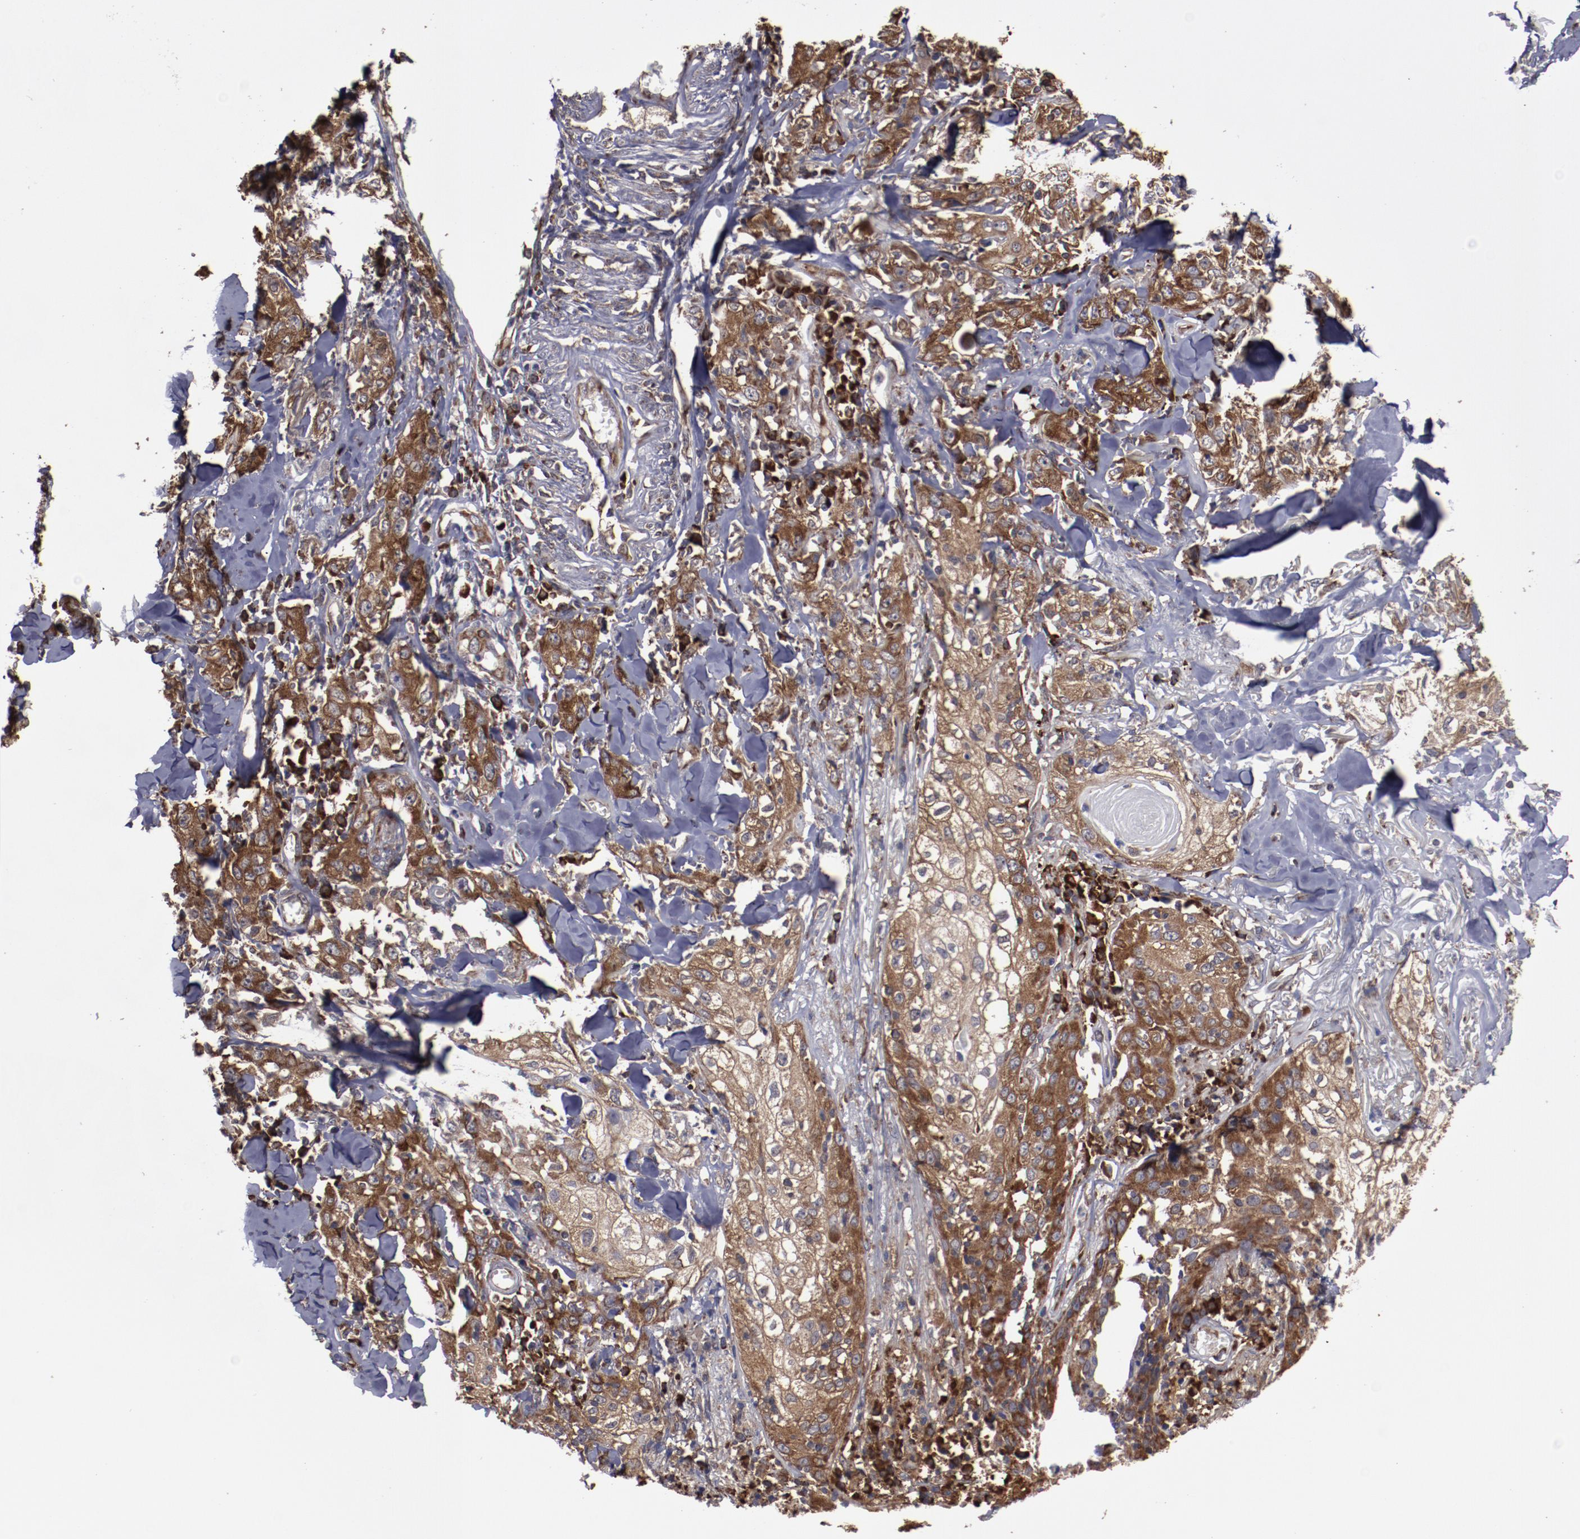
{"staining": {"intensity": "strong", "quantity": ">75%", "location": "cytoplasmic/membranous"}, "tissue": "skin cancer", "cell_type": "Tumor cells", "image_type": "cancer", "snomed": [{"axis": "morphology", "description": "Squamous cell carcinoma, NOS"}, {"axis": "topography", "description": "Skin"}], "caption": "A photomicrograph of human skin cancer (squamous cell carcinoma) stained for a protein exhibits strong cytoplasmic/membranous brown staining in tumor cells. Using DAB (brown) and hematoxylin (blue) stains, captured at high magnification using brightfield microscopy.", "gene": "RPS4Y1", "patient": {"sex": "male", "age": 65}}